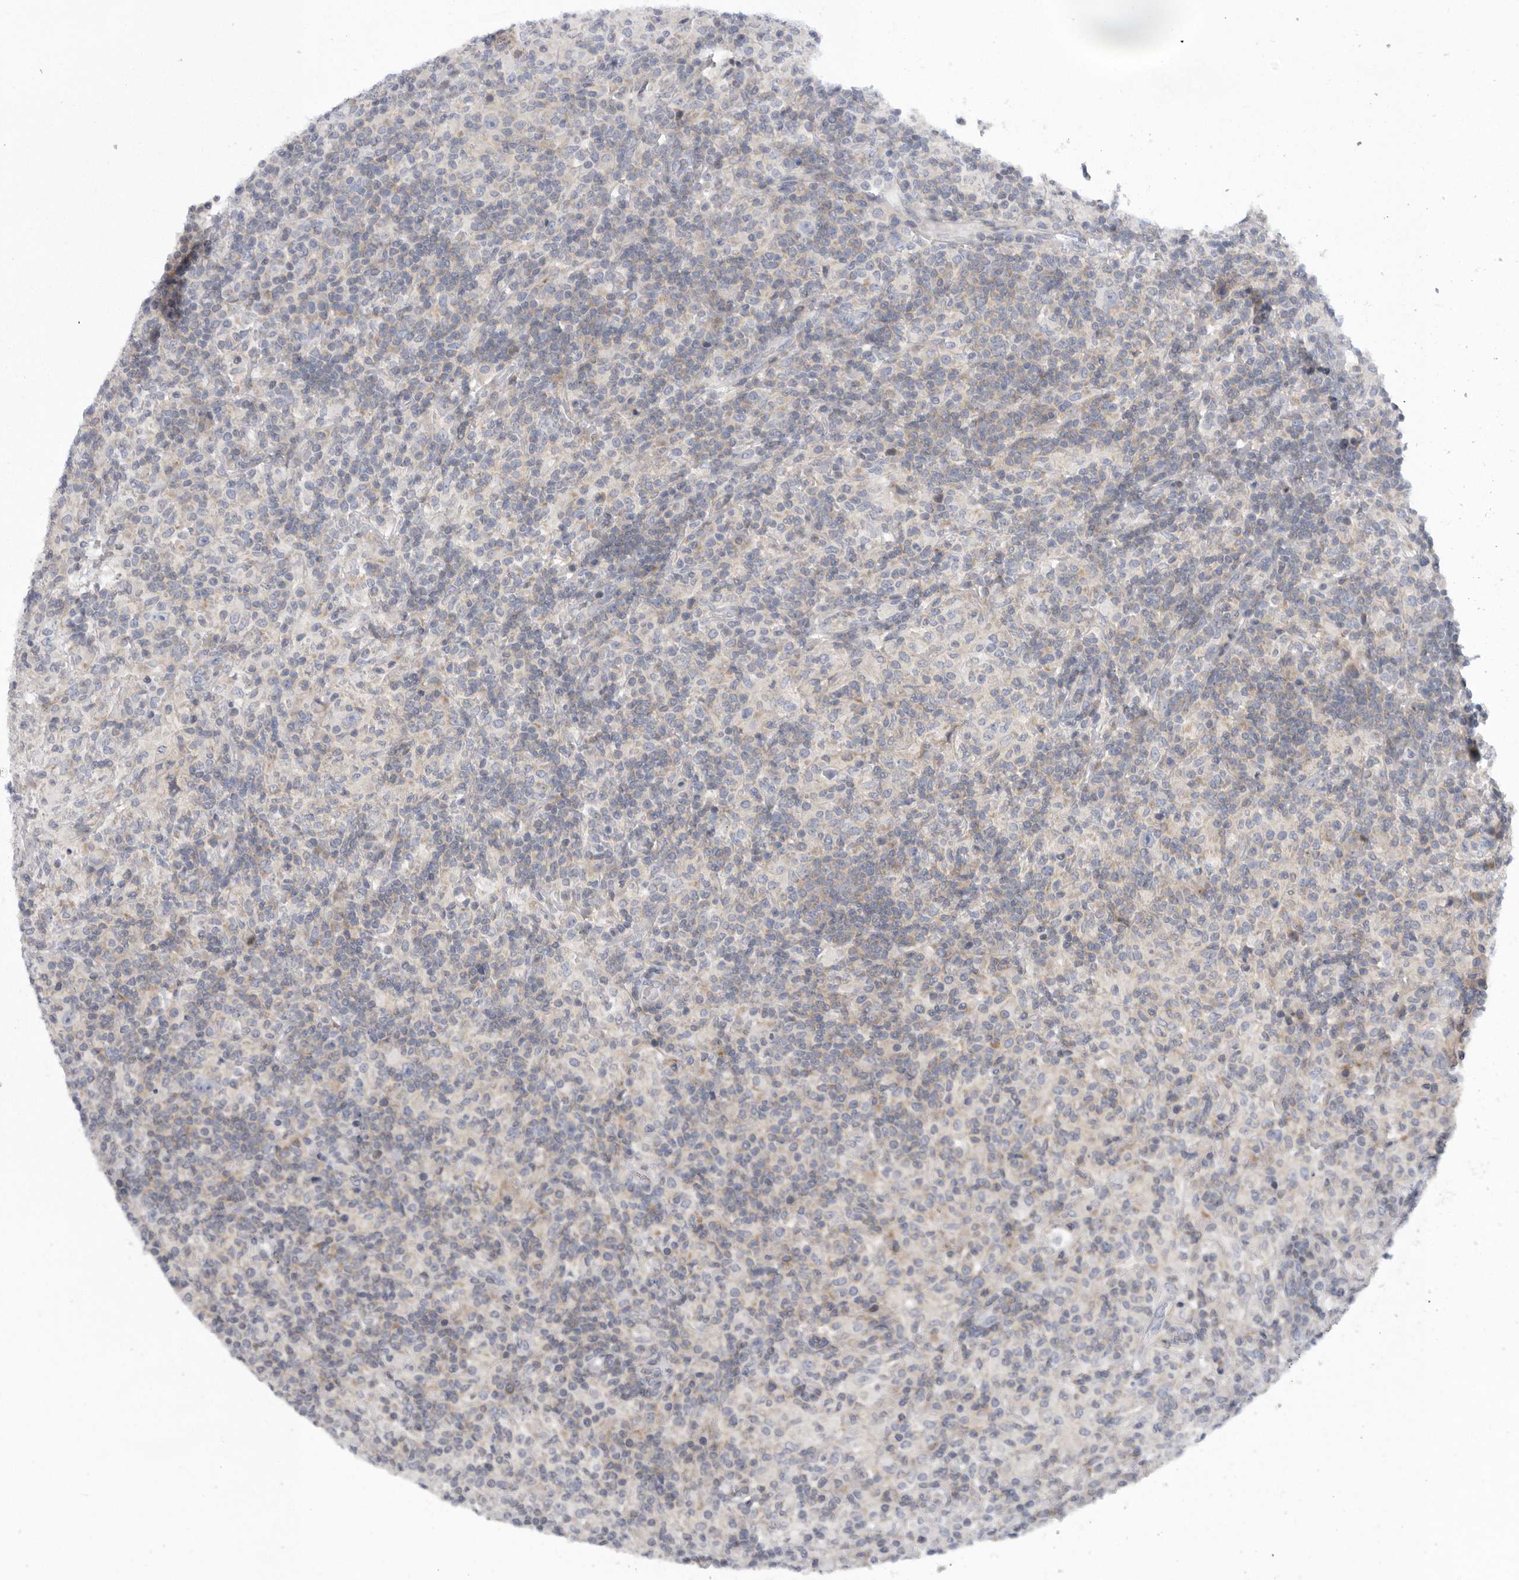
{"staining": {"intensity": "negative", "quantity": "none", "location": "none"}, "tissue": "lymphoma", "cell_type": "Tumor cells", "image_type": "cancer", "snomed": [{"axis": "morphology", "description": "Hodgkin's disease, NOS"}, {"axis": "topography", "description": "Lymph node"}], "caption": "Immunohistochemical staining of lymphoma exhibits no significant positivity in tumor cells. (IHC, brightfield microscopy, high magnification).", "gene": "USP24", "patient": {"sex": "male", "age": 70}}